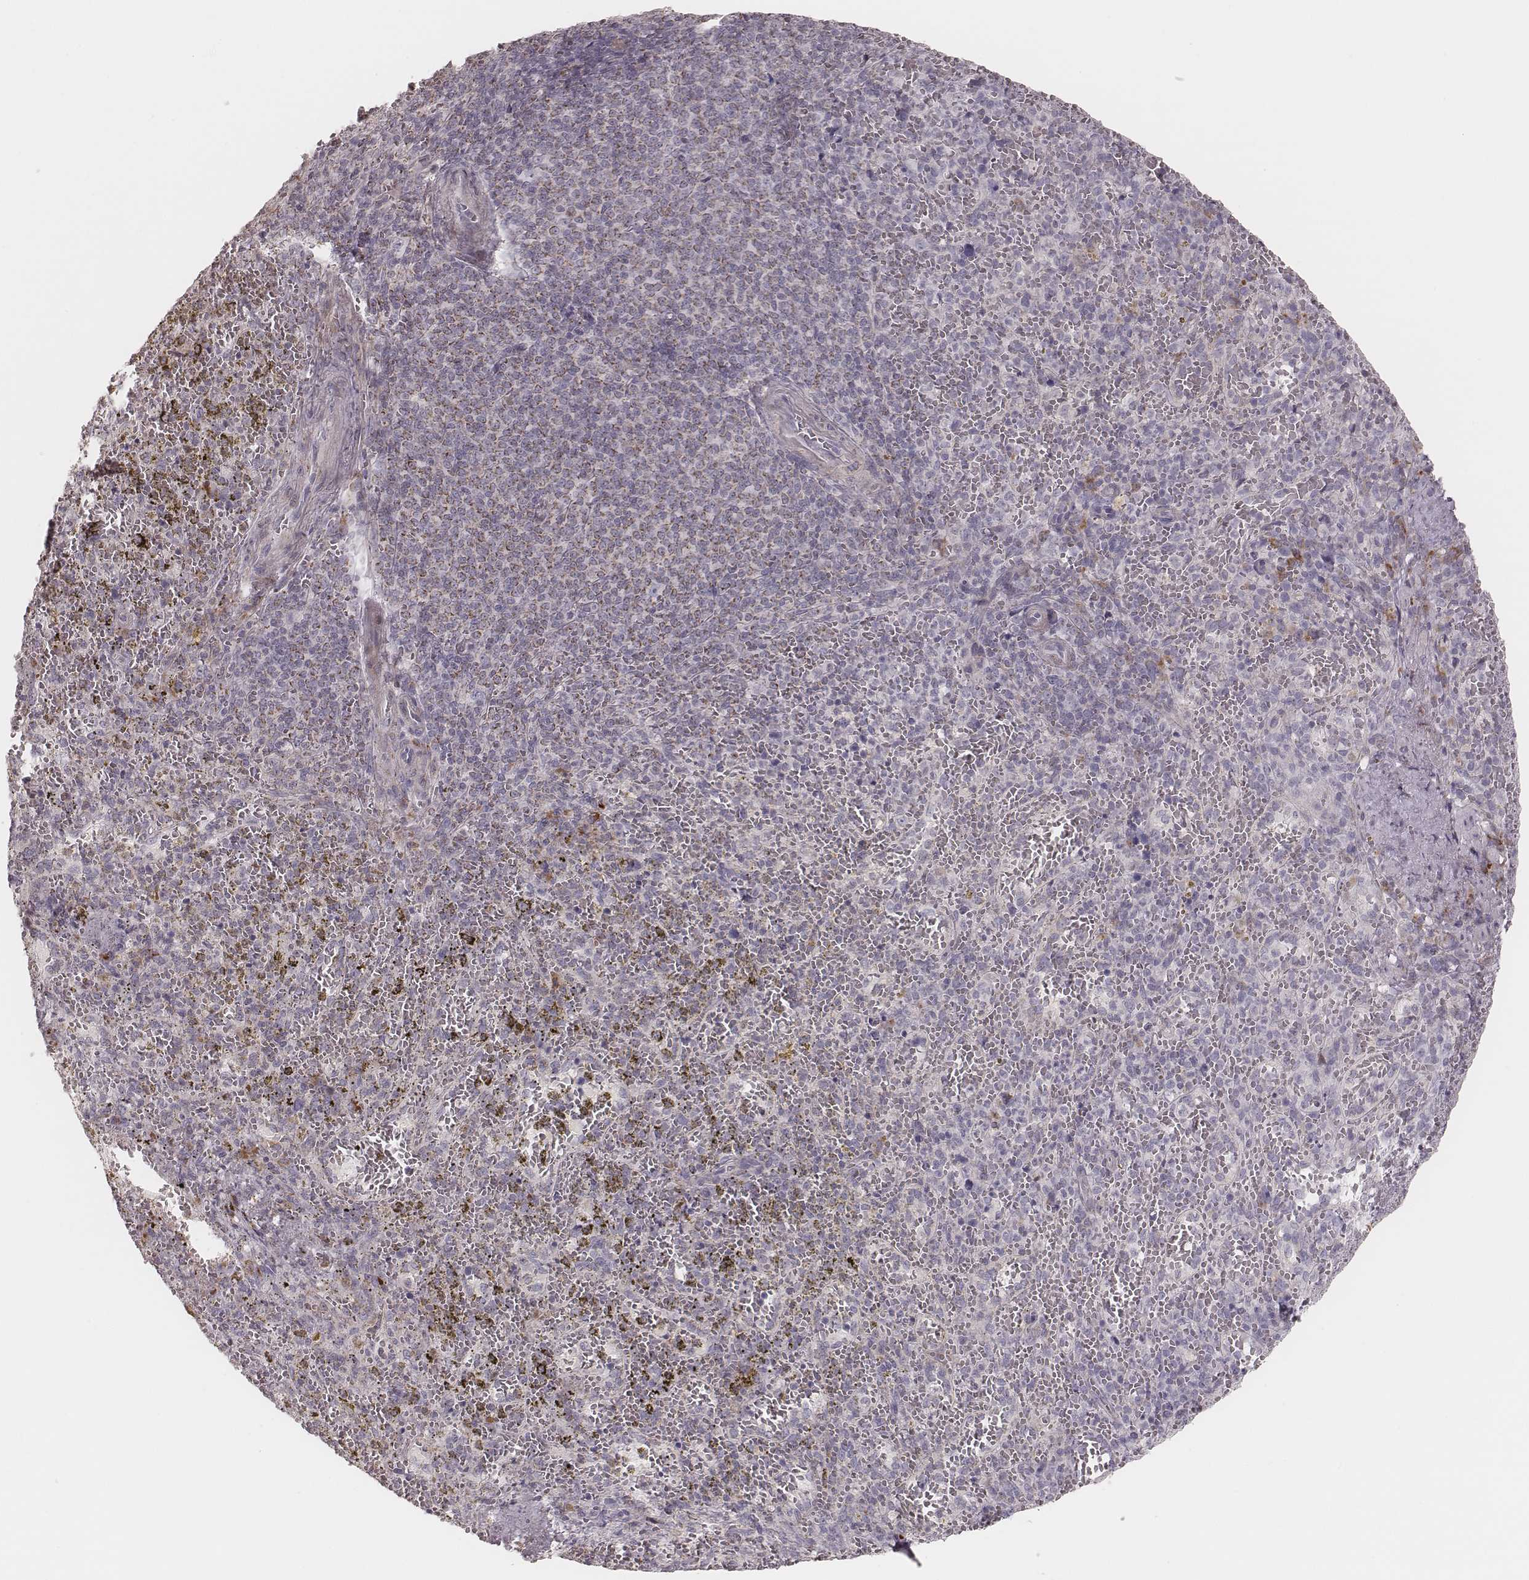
{"staining": {"intensity": "strong", "quantity": "<25%", "location": "cytoplasmic/membranous"}, "tissue": "spleen", "cell_type": "Cells in red pulp", "image_type": "normal", "snomed": [{"axis": "morphology", "description": "Normal tissue, NOS"}, {"axis": "topography", "description": "Spleen"}], "caption": "The image displays immunohistochemical staining of unremarkable spleen. There is strong cytoplasmic/membranous positivity is identified in about <25% of cells in red pulp.", "gene": "KIF5C", "patient": {"sex": "female", "age": 50}}